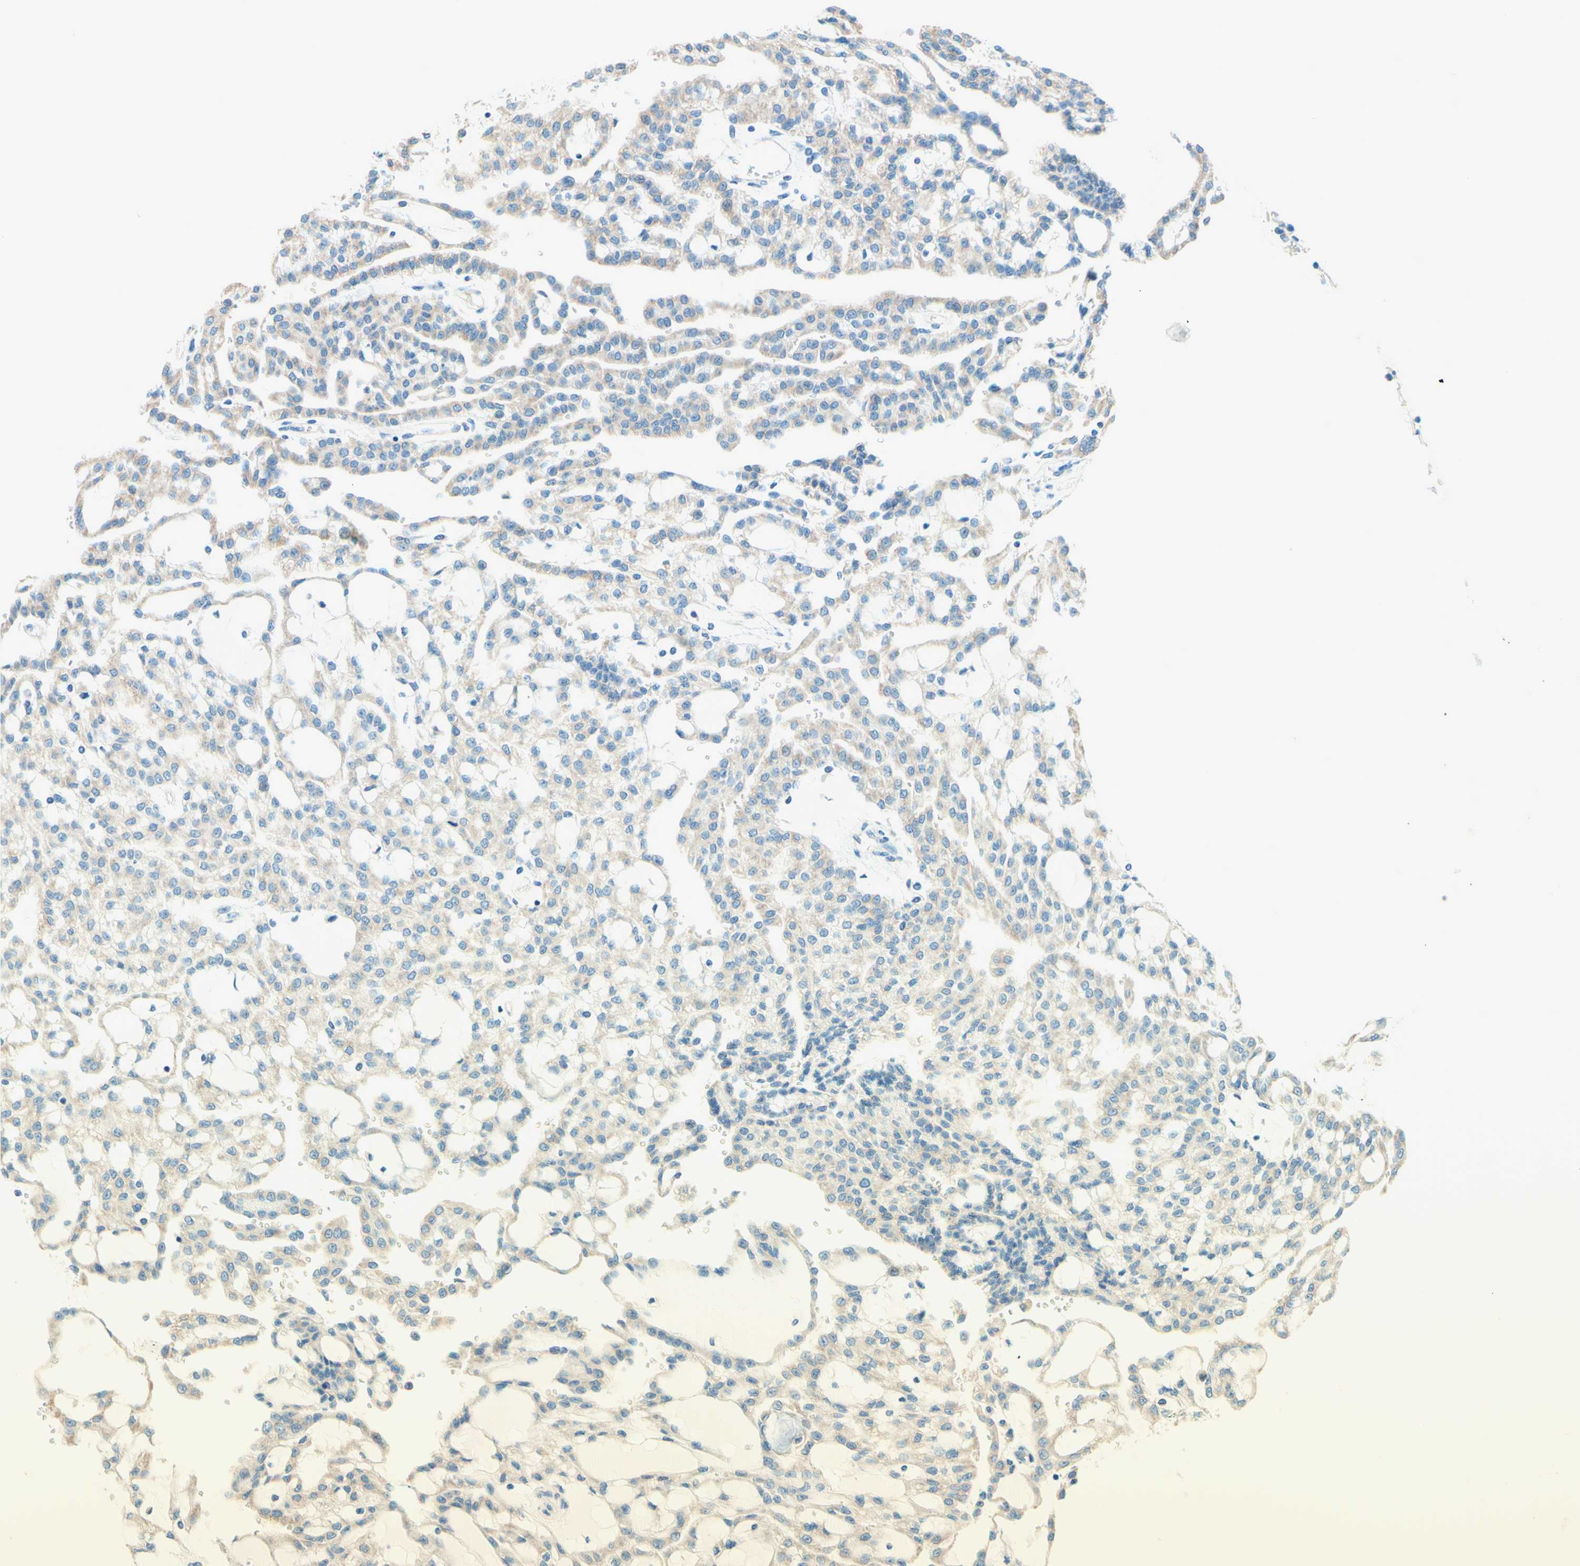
{"staining": {"intensity": "weak", "quantity": "25%-75%", "location": "cytoplasmic/membranous"}, "tissue": "renal cancer", "cell_type": "Tumor cells", "image_type": "cancer", "snomed": [{"axis": "morphology", "description": "Adenocarcinoma, NOS"}, {"axis": "topography", "description": "Kidney"}], "caption": "A brown stain labels weak cytoplasmic/membranous staining of a protein in human renal cancer (adenocarcinoma) tumor cells.", "gene": "PASD1", "patient": {"sex": "male", "age": 63}}